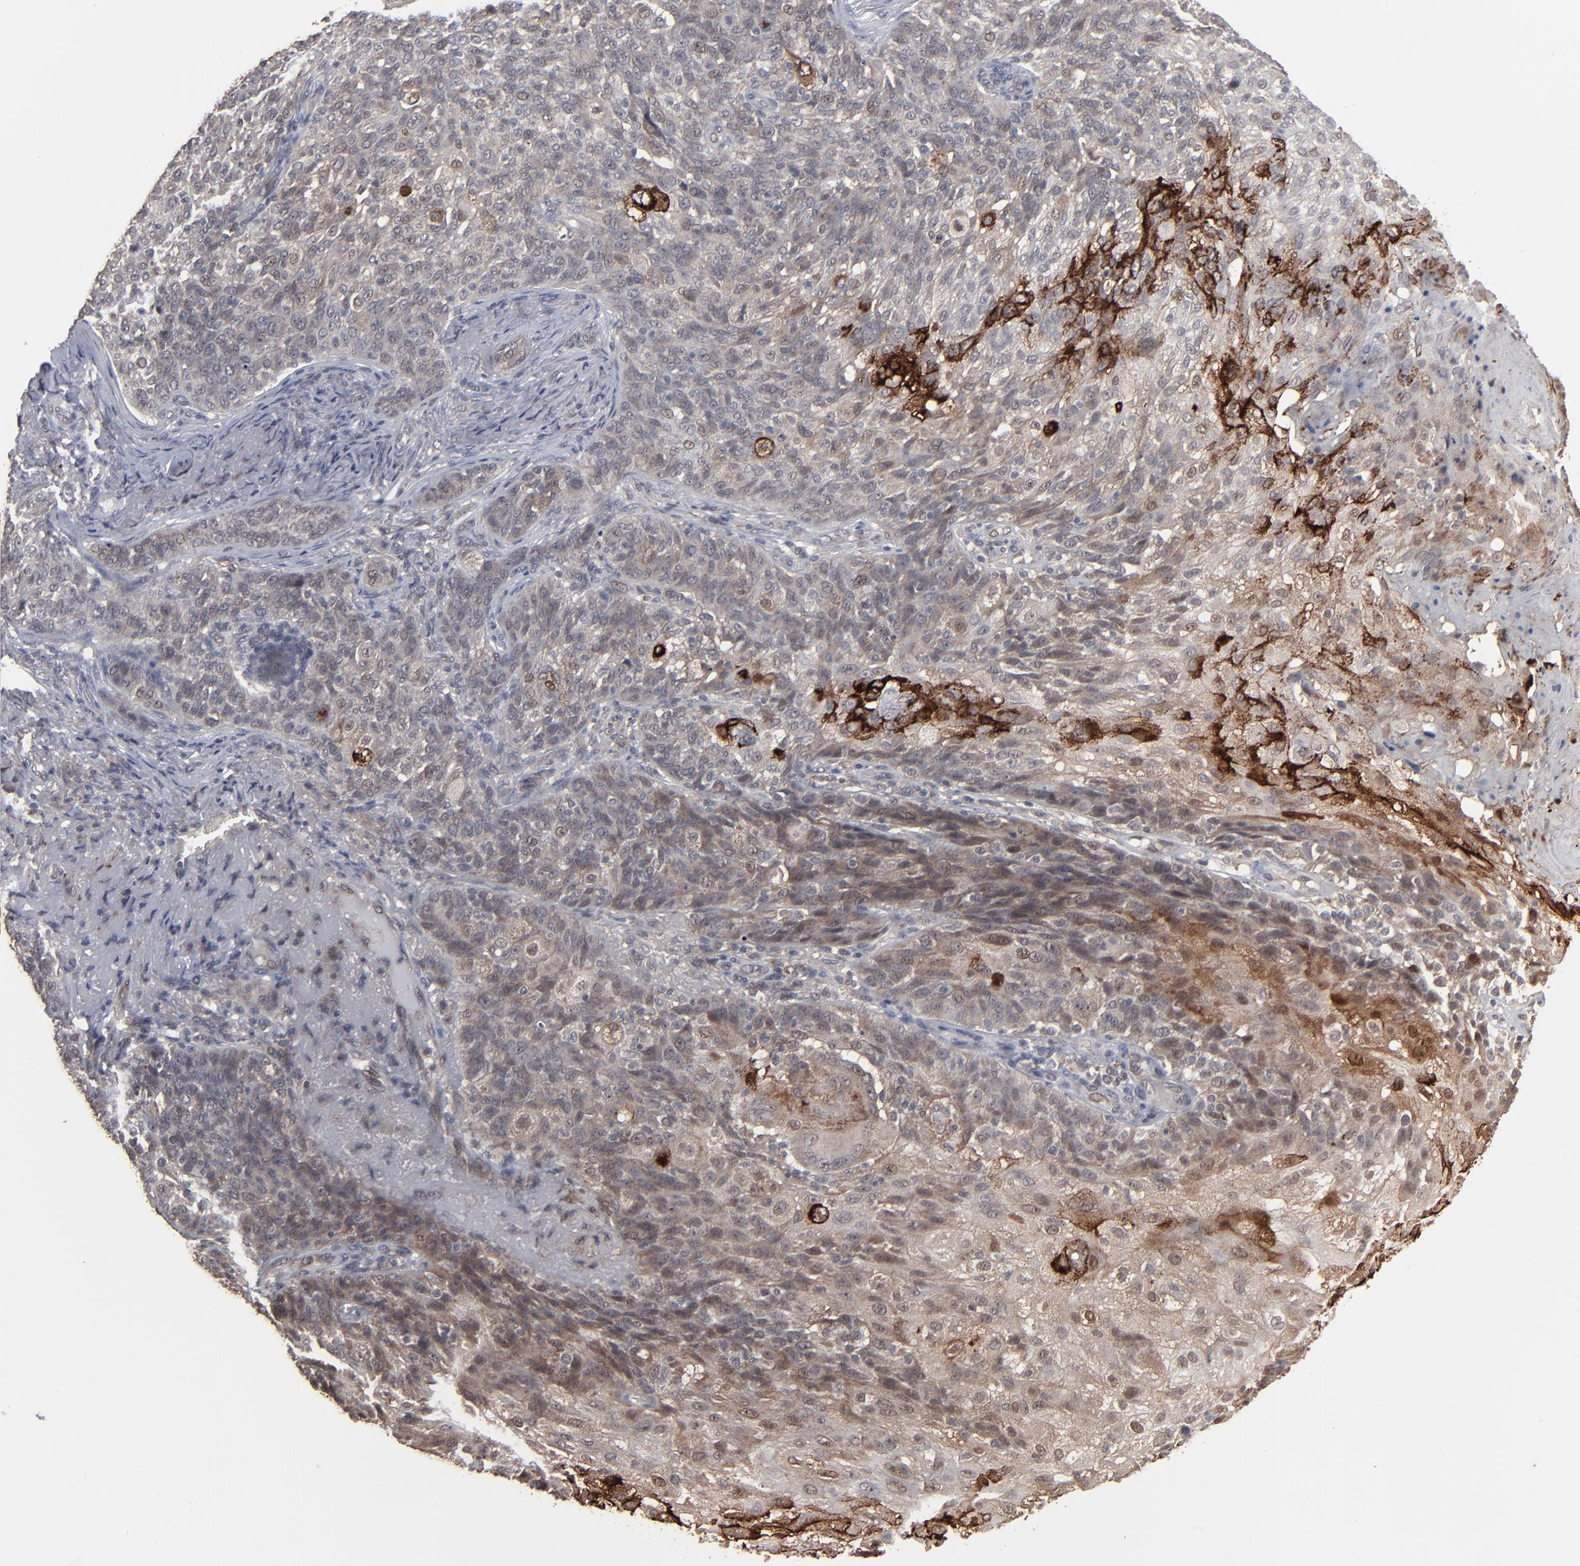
{"staining": {"intensity": "moderate", "quantity": "25%-75%", "location": "cytoplasmic/membranous,nuclear"}, "tissue": "skin cancer", "cell_type": "Tumor cells", "image_type": "cancer", "snomed": [{"axis": "morphology", "description": "Normal tissue, NOS"}, {"axis": "morphology", "description": "Squamous cell carcinoma, NOS"}, {"axis": "topography", "description": "Skin"}], "caption": "Immunohistochemical staining of human skin cancer displays medium levels of moderate cytoplasmic/membranous and nuclear protein staining in approximately 25%-75% of tumor cells.", "gene": "SLC22A17", "patient": {"sex": "female", "age": 83}}